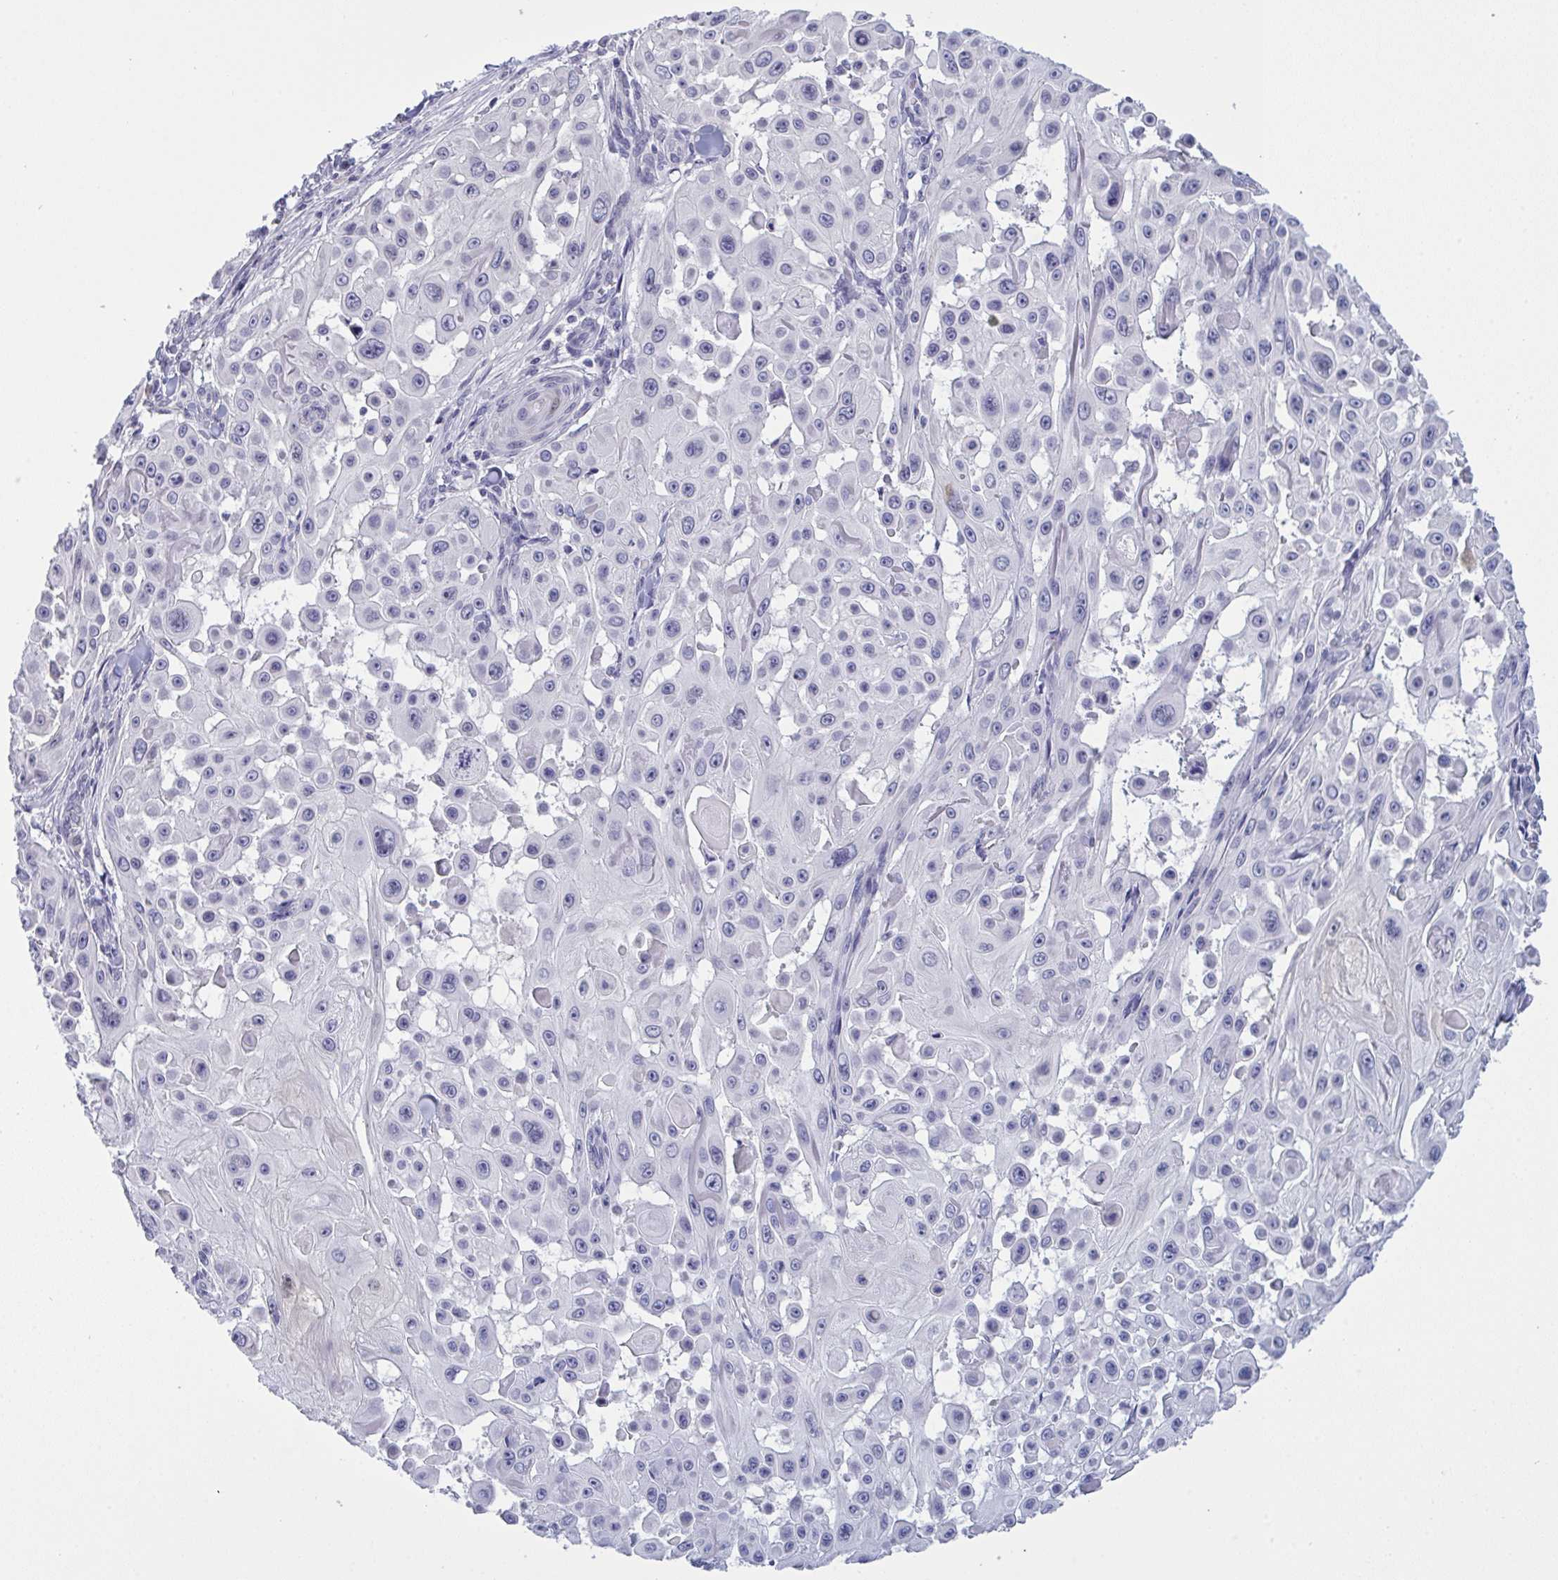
{"staining": {"intensity": "negative", "quantity": "none", "location": "none"}, "tissue": "skin cancer", "cell_type": "Tumor cells", "image_type": "cancer", "snomed": [{"axis": "morphology", "description": "Squamous cell carcinoma, NOS"}, {"axis": "topography", "description": "Skin"}], "caption": "This is an immunohistochemistry (IHC) micrograph of human skin cancer (squamous cell carcinoma). There is no expression in tumor cells.", "gene": "SERPINB13", "patient": {"sex": "male", "age": 91}}